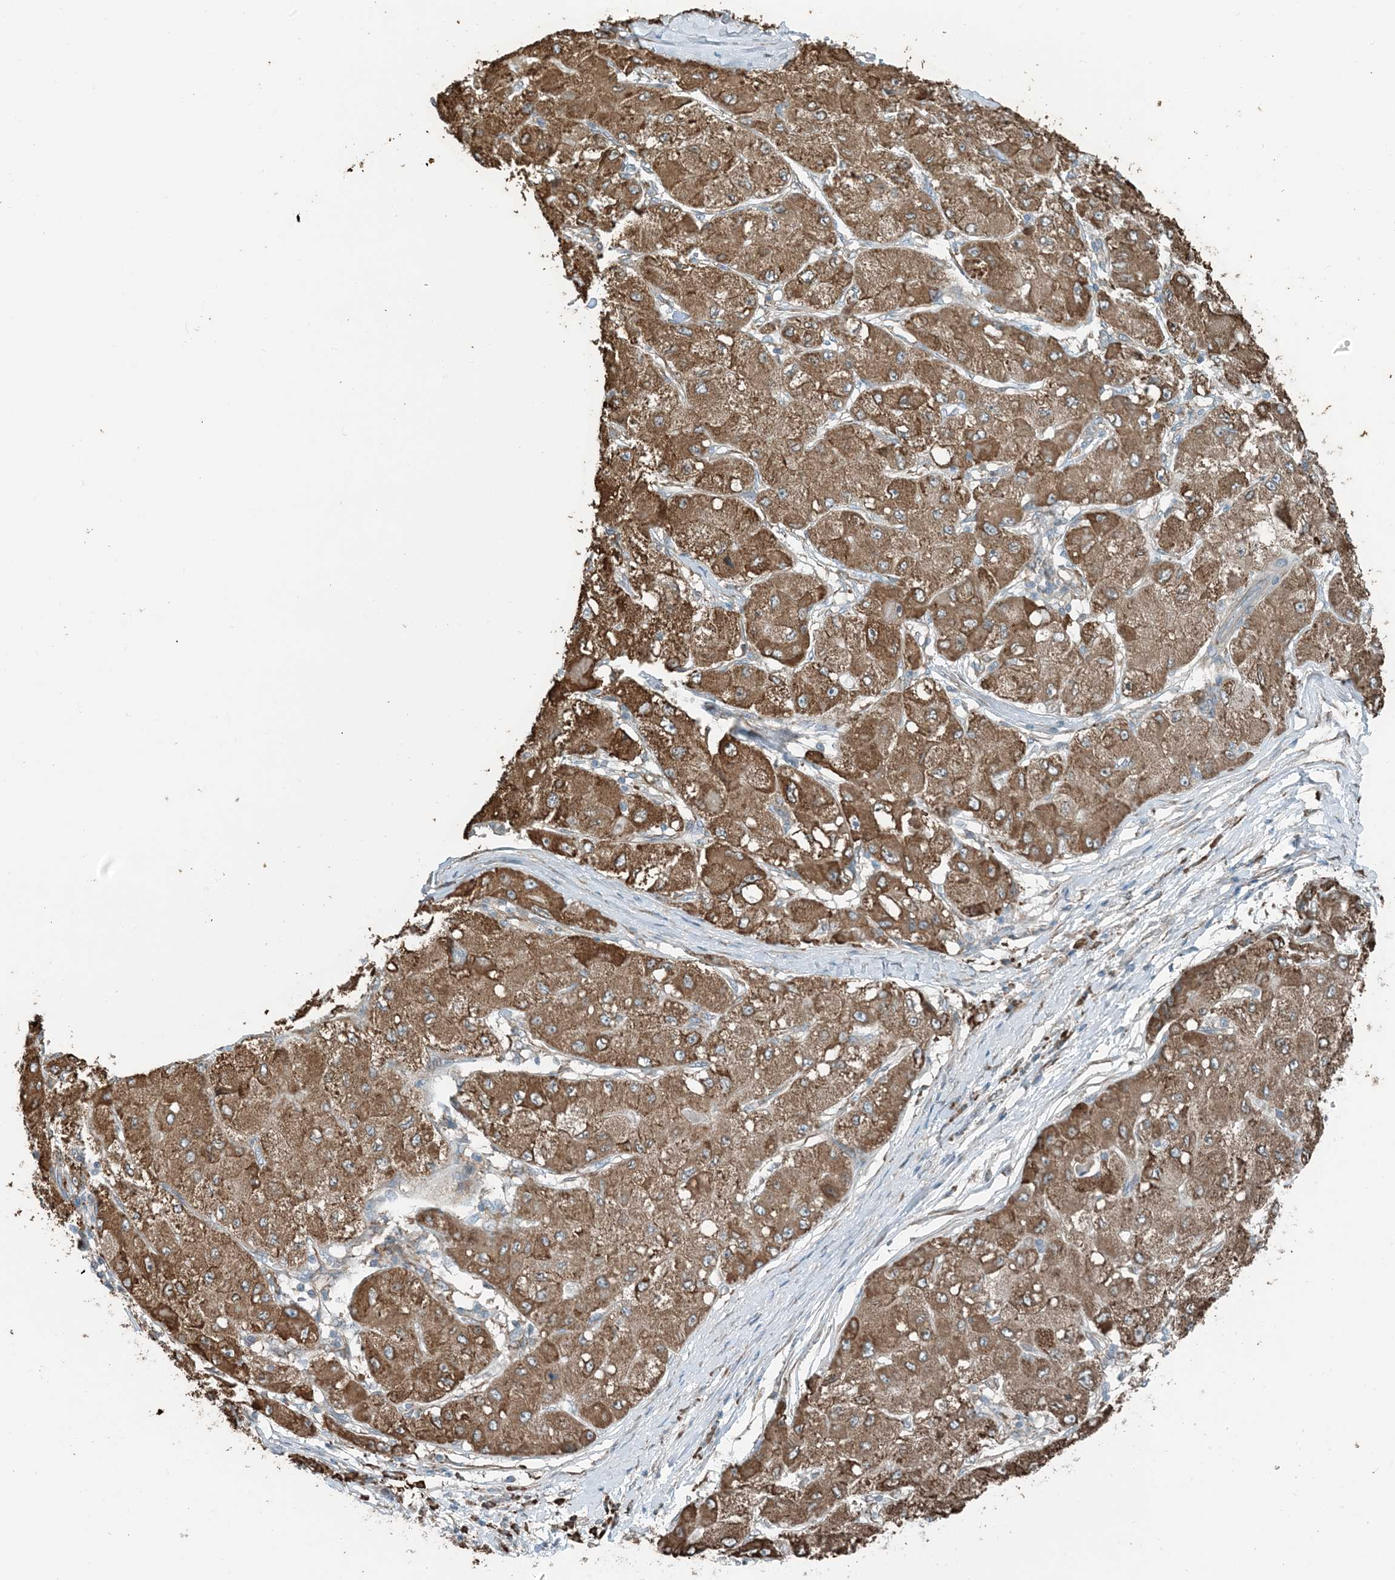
{"staining": {"intensity": "moderate", "quantity": ">75%", "location": "cytoplasmic/membranous"}, "tissue": "liver cancer", "cell_type": "Tumor cells", "image_type": "cancer", "snomed": [{"axis": "morphology", "description": "Carcinoma, Hepatocellular, NOS"}, {"axis": "topography", "description": "Liver"}], "caption": "Moderate cytoplasmic/membranous staining for a protein is appreciated in about >75% of tumor cells of hepatocellular carcinoma (liver) using IHC.", "gene": "CERKL", "patient": {"sex": "male", "age": 80}}